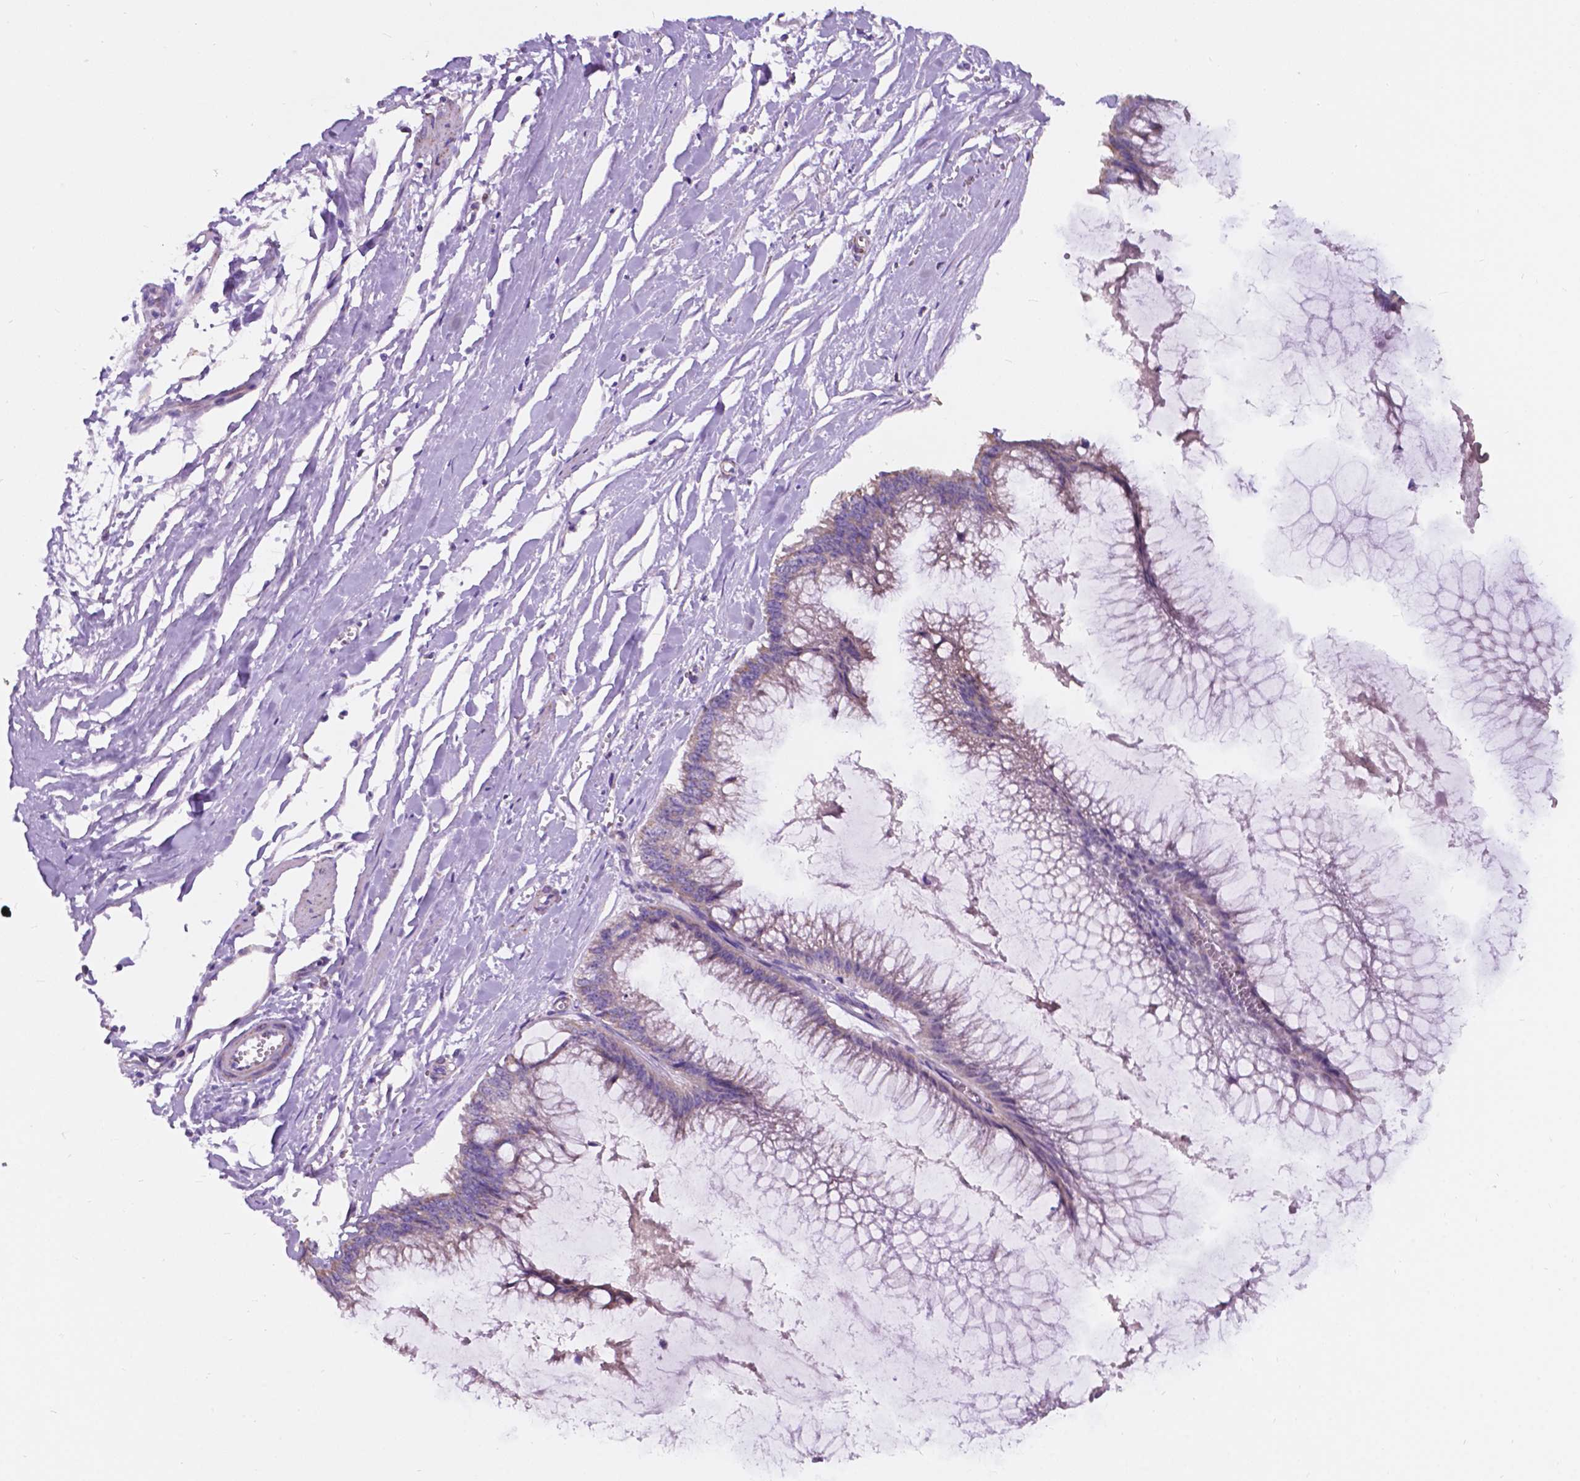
{"staining": {"intensity": "negative", "quantity": "none", "location": "none"}, "tissue": "ovarian cancer", "cell_type": "Tumor cells", "image_type": "cancer", "snomed": [{"axis": "morphology", "description": "Cystadenocarcinoma, mucinous, NOS"}, {"axis": "topography", "description": "Ovary"}], "caption": "Histopathology image shows no protein positivity in tumor cells of mucinous cystadenocarcinoma (ovarian) tissue.", "gene": "TRPV5", "patient": {"sex": "female", "age": 44}}